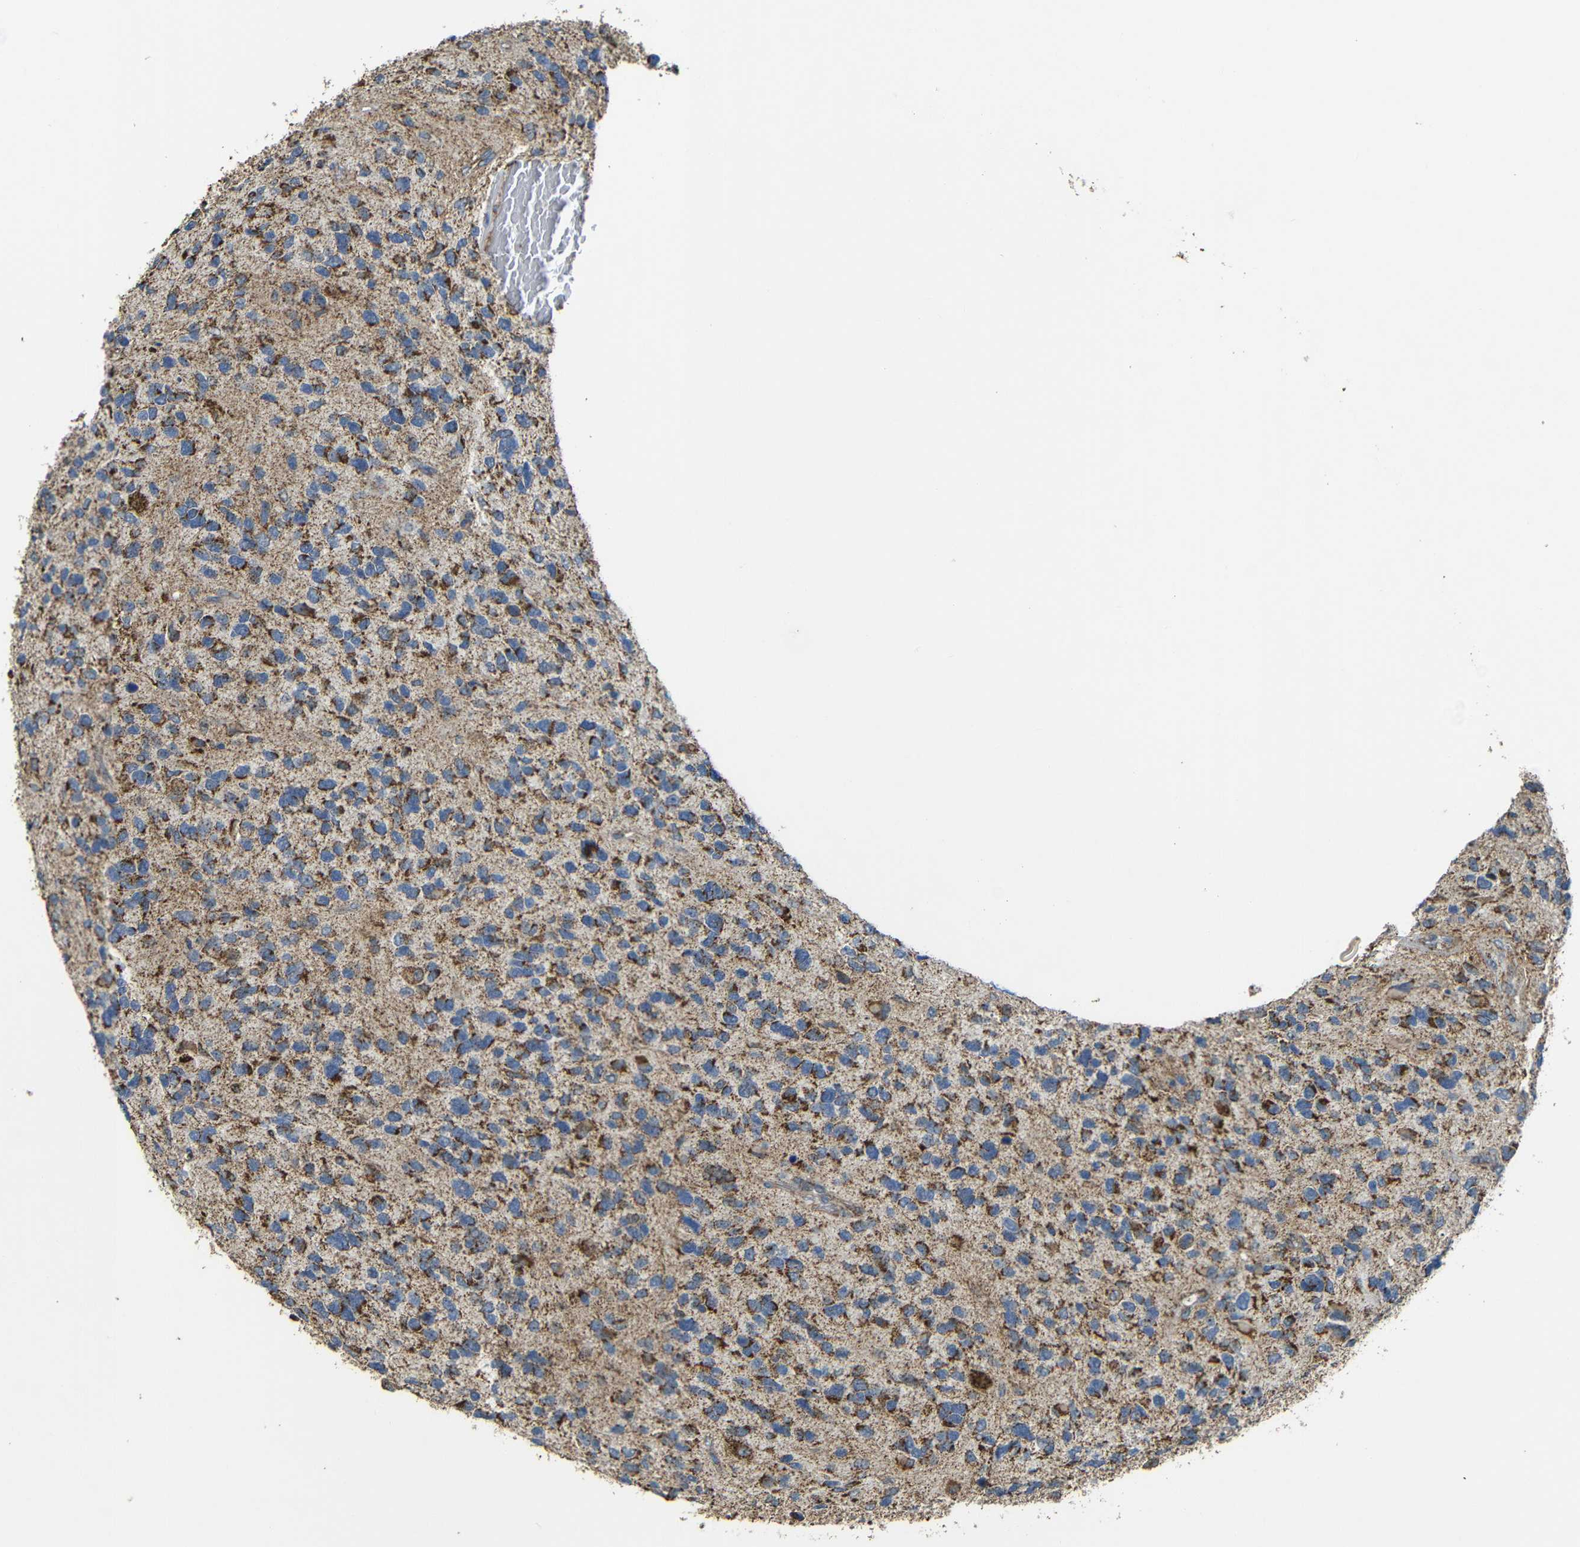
{"staining": {"intensity": "moderate", "quantity": ">75%", "location": "cytoplasmic/membranous"}, "tissue": "glioma", "cell_type": "Tumor cells", "image_type": "cancer", "snomed": [{"axis": "morphology", "description": "Glioma, malignant, High grade"}, {"axis": "topography", "description": "Brain"}], "caption": "Protein staining of glioma tissue demonstrates moderate cytoplasmic/membranous expression in approximately >75% of tumor cells.", "gene": "NR3C2", "patient": {"sex": "female", "age": 58}}